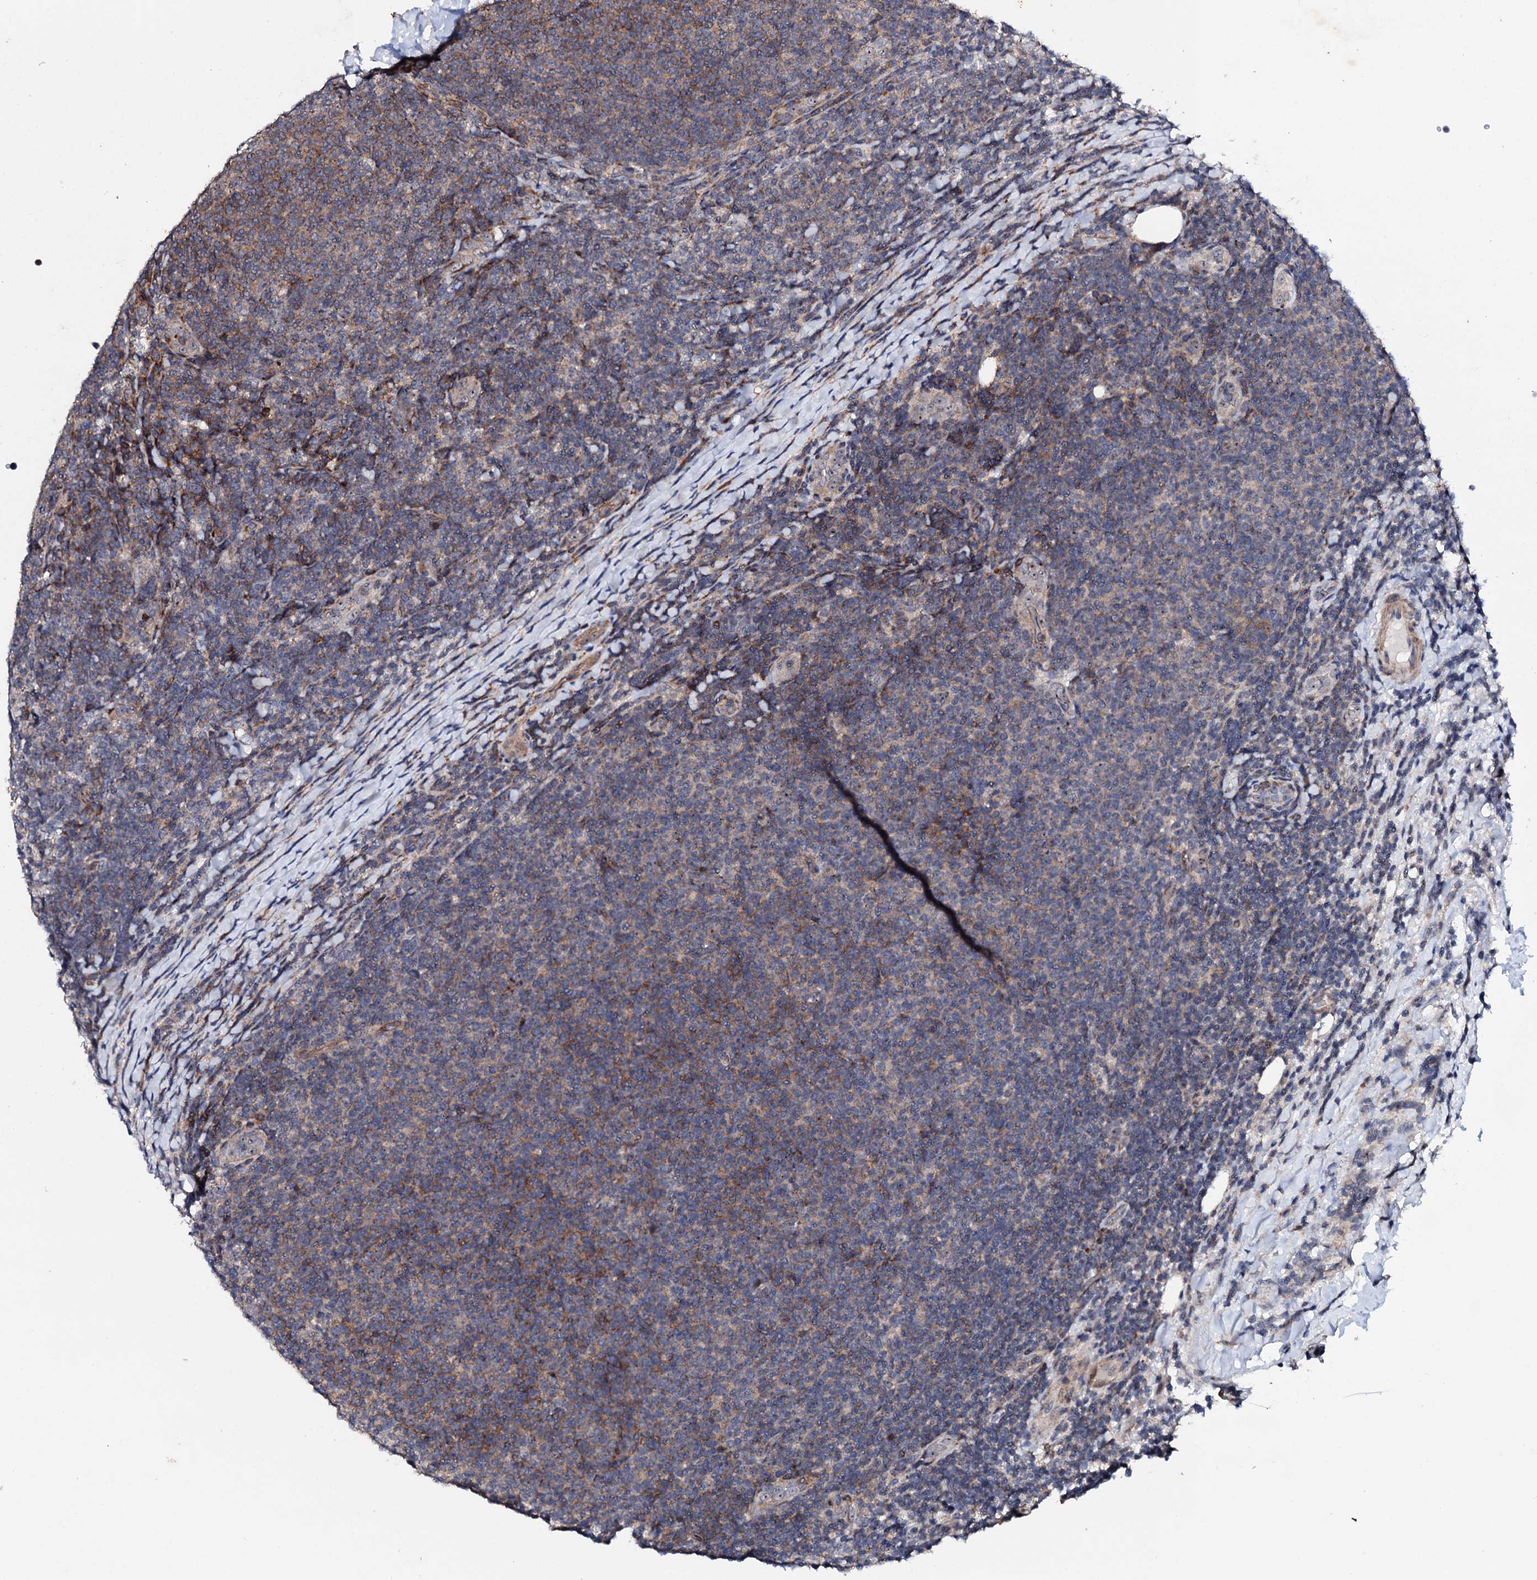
{"staining": {"intensity": "moderate", "quantity": "<25%", "location": "cytoplasmic/membranous"}, "tissue": "lymphoma", "cell_type": "Tumor cells", "image_type": "cancer", "snomed": [{"axis": "morphology", "description": "Malignant lymphoma, non-Hodgkin's type, Low grade"}, {"axis": "topography", "description": "Lymph node"}], "caption": "A low amount of moderate cytoplasmic/membranous expression is appreciated in about <25% of tumor cells in malignant lymphoma, non-Hodgkin's type (low-grade) tissue.", "gene": "GTPBP4", "patient": {"sex": "male", "age": 66}}